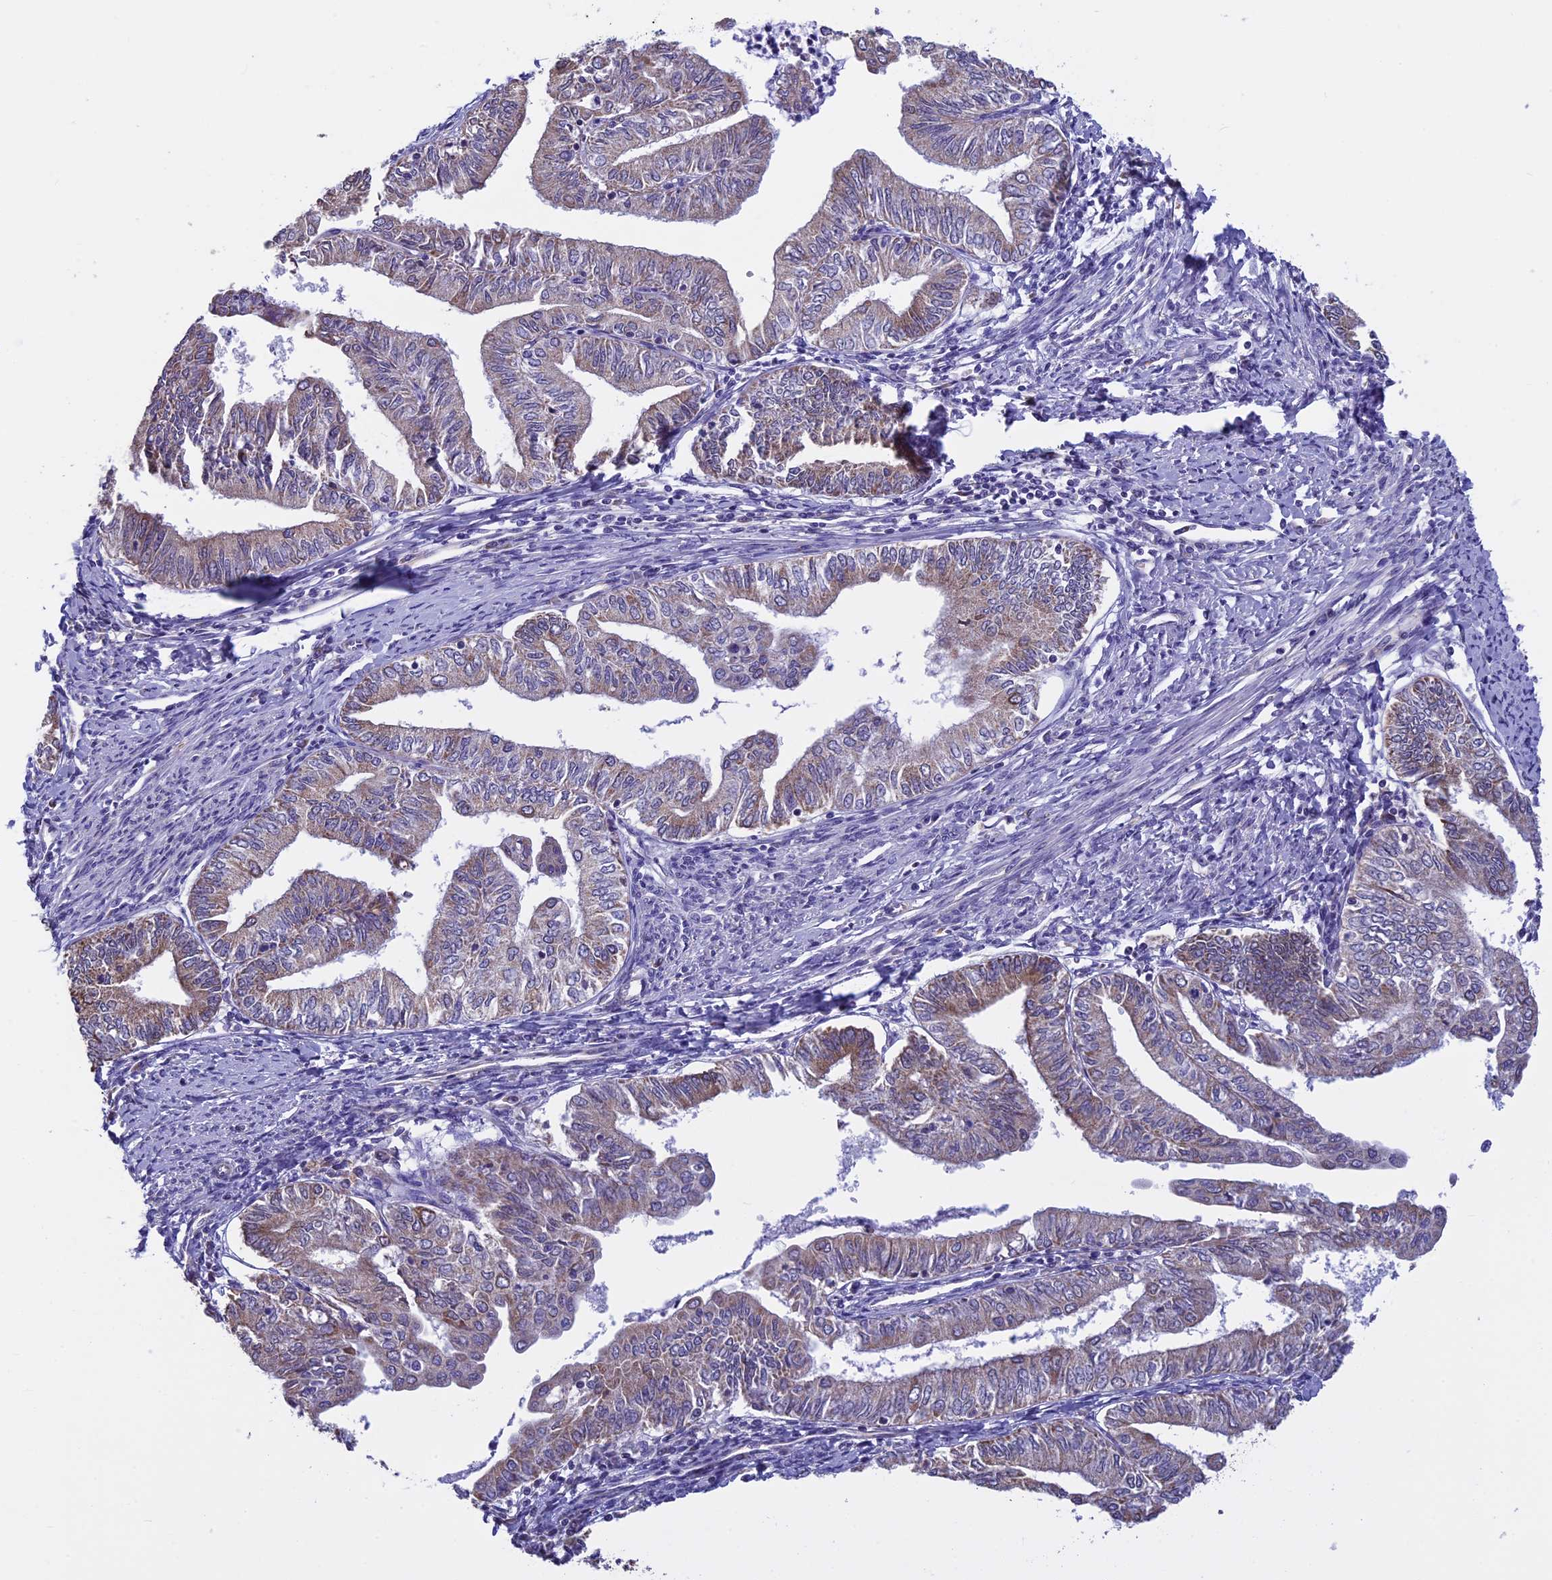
{"staining": {"intensity": "weak", "quantity": ">75%", "location": "cytoplasmic/membranous"}, "tissue": "endometrial cancer", "cell_type": "Tumor cells", "image_type": "cancer", "snomed": [{"axis": "morphology", "description": "Adenocarcinoma, NOS"}, {"axis": "topography", "description": "Endometrium"}], "caption": "Immunohistochemistry (IHC) of adenocarcinoma (endometrial) shows low levels of weak cytoplasmic/membranous positivity in approximately >75% of tumor cells.", "gene": "ZNF317", "patient": {"sex": "female", "age": 66}}